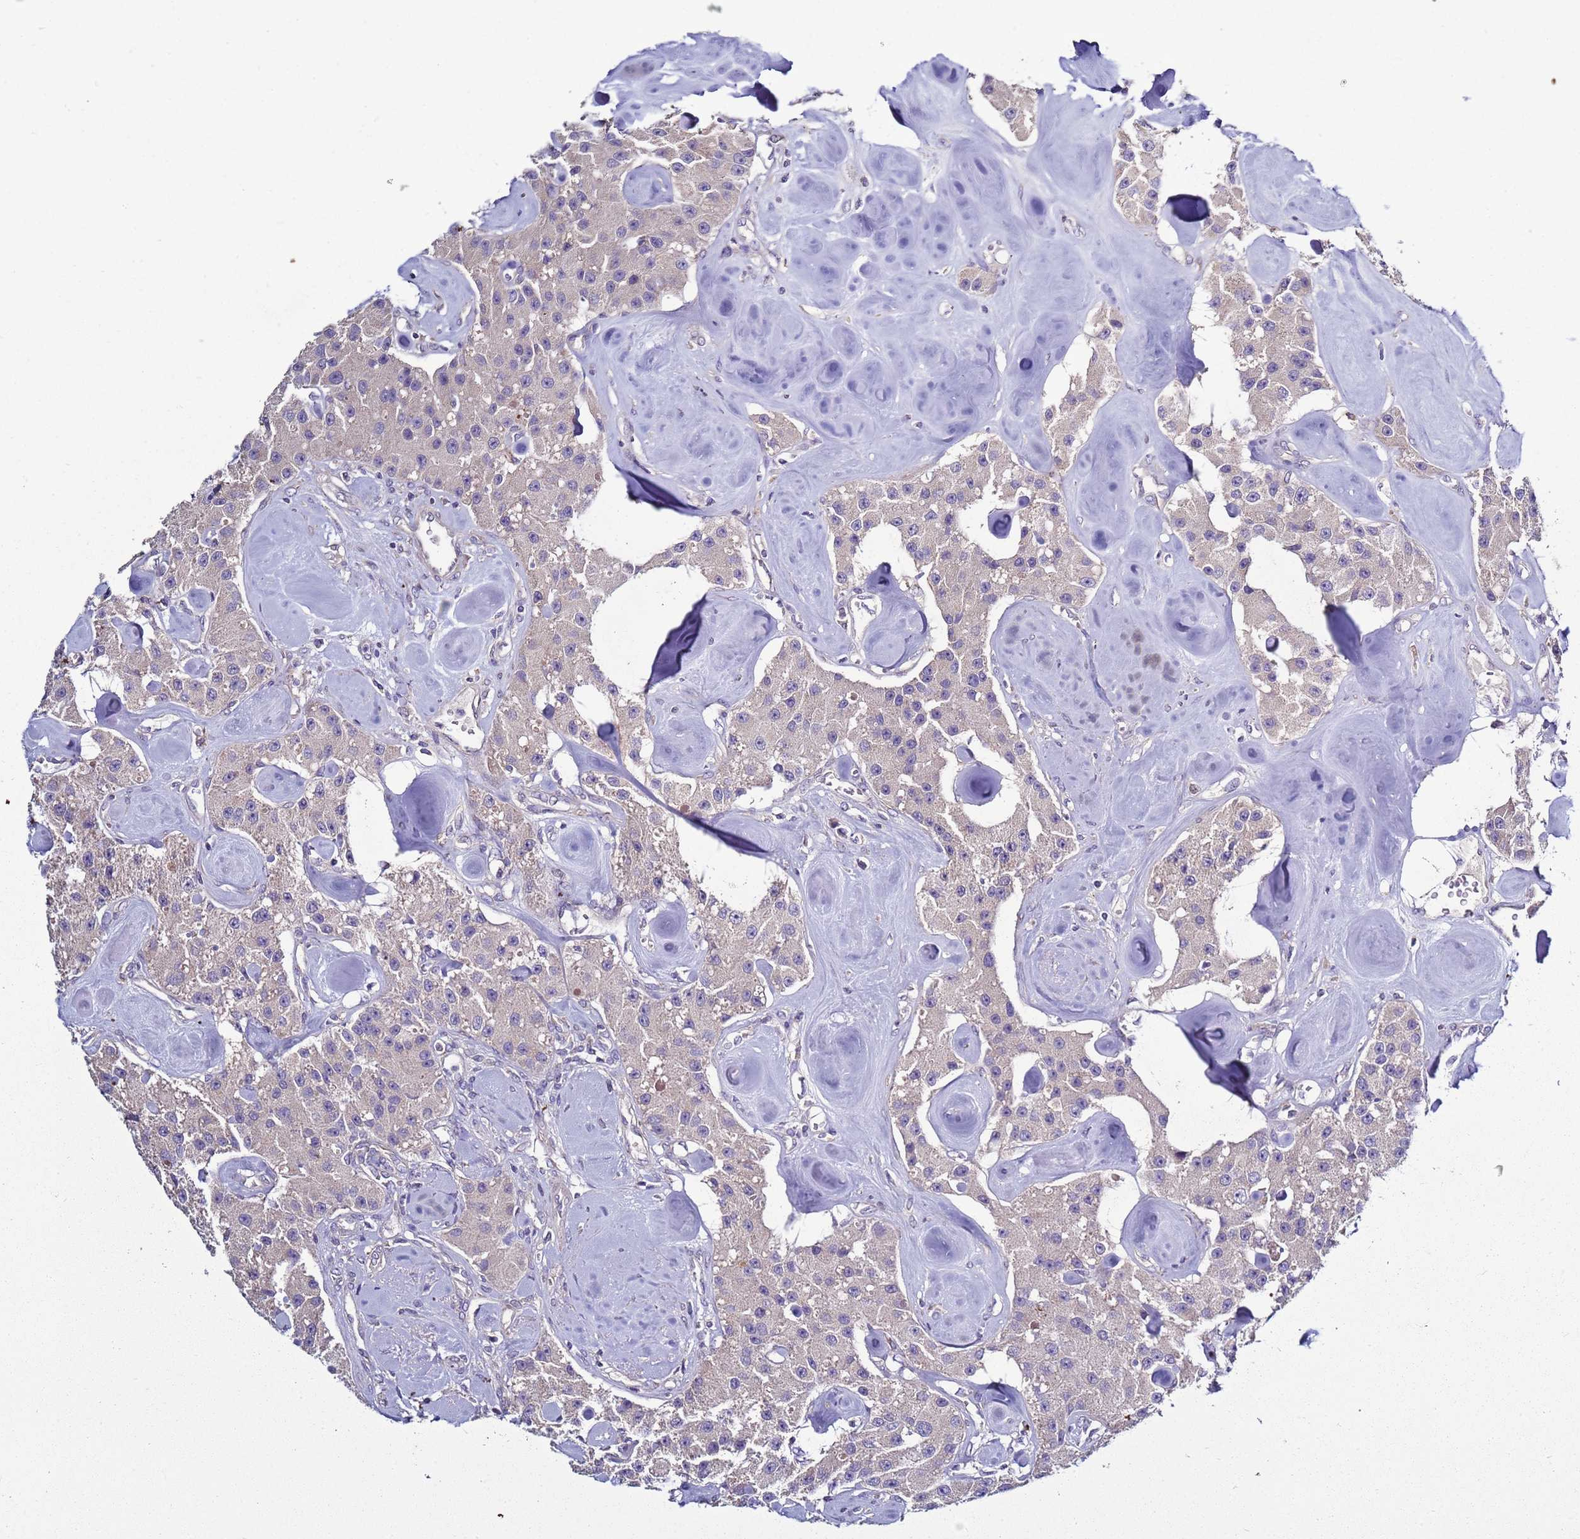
{"staining": {"intensity": "negative", "quantity": "none", "location": "none"}, "tissue": "carcinoid", "cell_type": "Tumor cells", "image_type": "cancer", "snomed": [{"axis": "morphology", "description": "Carcinoid, malignant, NOS"}, {"axis": "topography", "description": "Pancreas"}], "caption": "Immunohistochemistry (IHC) histopathology image of human carcinoid stained for a protein (brown), which exhibits no staining in tumor cells.", "gene": "RABL2B", "patient": {"sex": "male", "age": 41}}